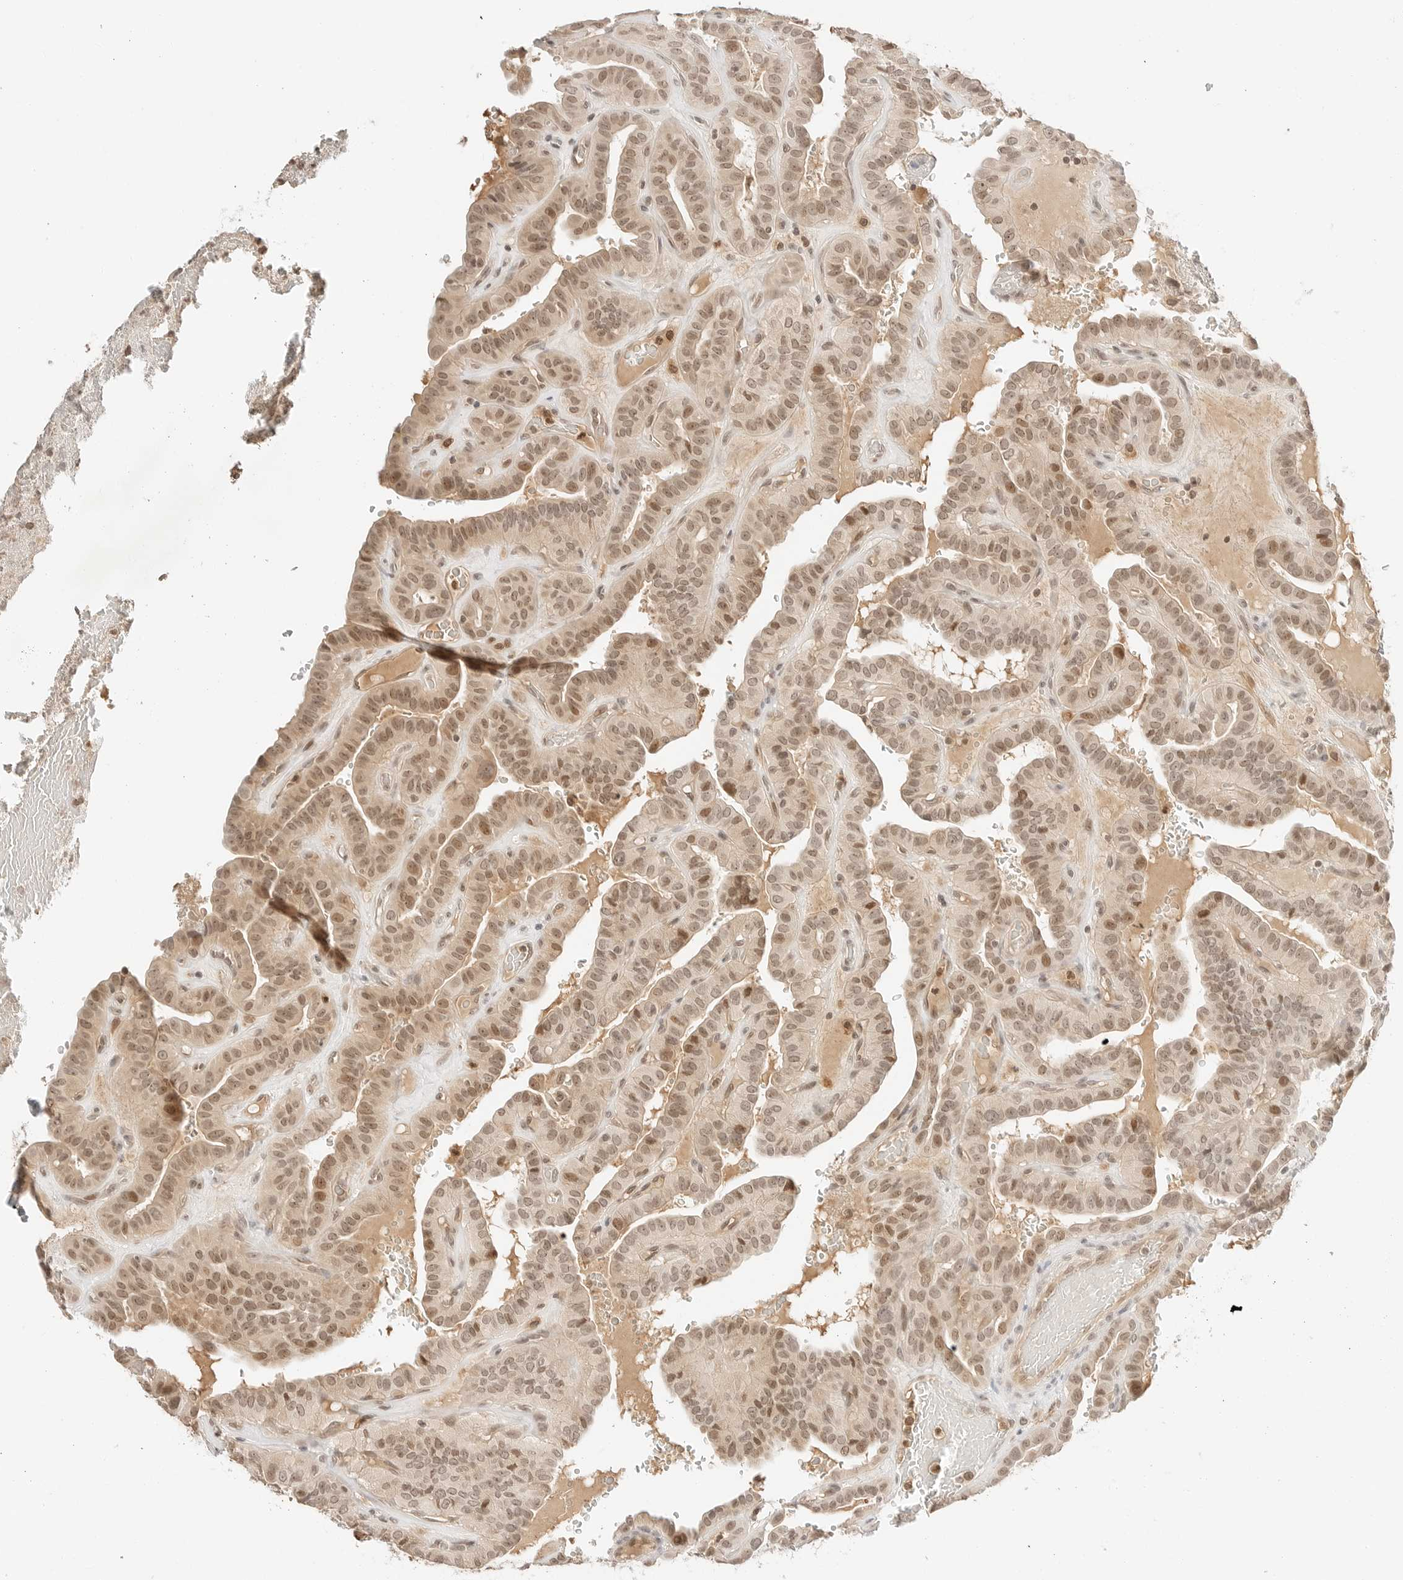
{"staining": {"intensity": "moderate", "quantity": ">75%", "location": "nuclear"}, "tissue": "thyroid cancer", "cell_type": "Tumor cells", "image_type": "cancer", "snomed": [{"axis": "morphology", "description": "Papillary adenocarcinoma, NOS"}, {"axis": "topography", "description": "Thyroid gland"}], "caption": "Immunohistochemical staining of human thyroid papillary adenocarcinoma shows medium levels of moderate nuclear protein expression in about >75% of tumor cells. (DAB (3,3'-diaminobenzidine) = brown stain, brightfield microscopy at high magnification).", "gene": "RPS6KL1", "patient": {"sex": "male", "age": 77}}